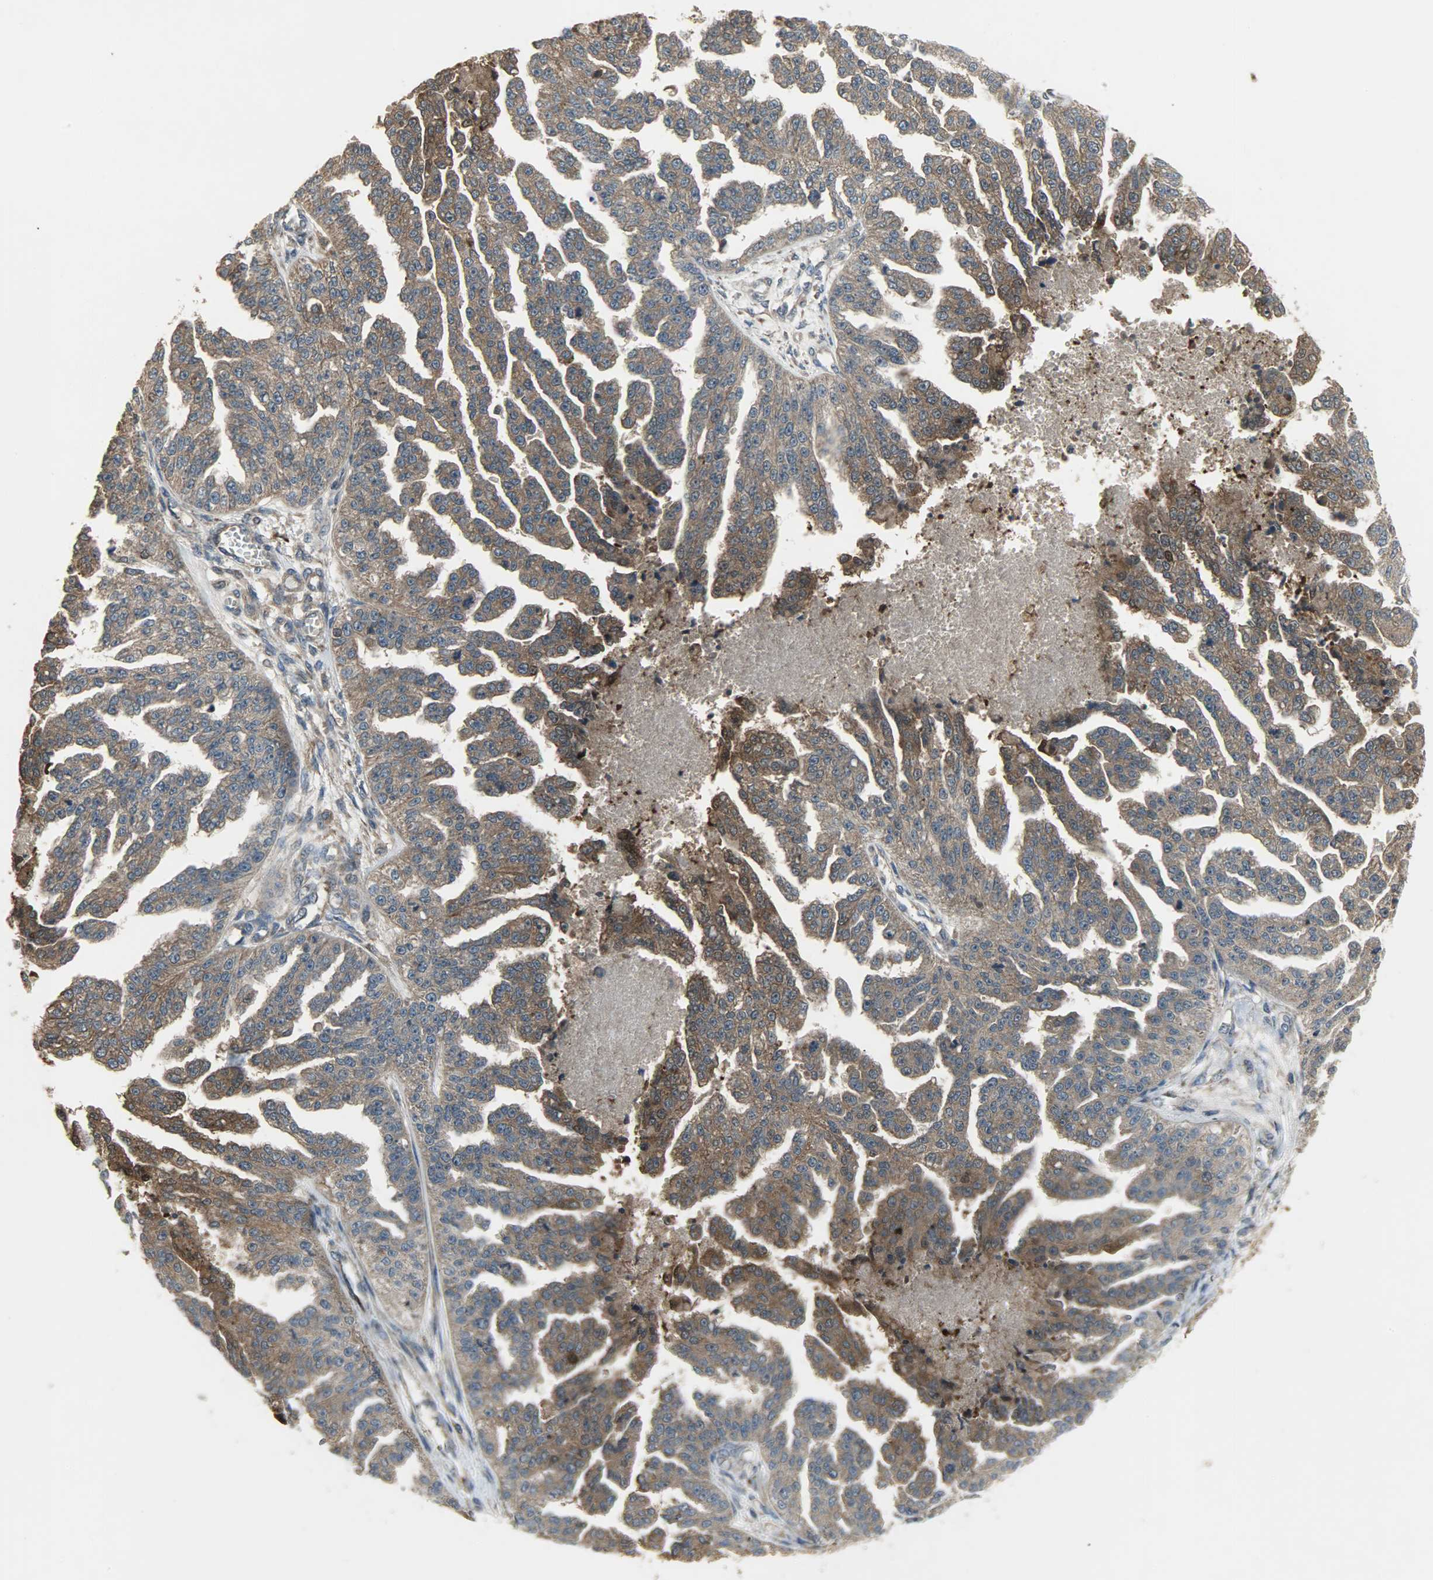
{"staining": {"intensity": "strong", "quantity": ">75%", "location": "cytoplasmic/membranous"}, "tissue": "ovarian cancer", "cell_type": "Tumor cells", "image_type": "cancer", "snomed": [{"axis": "morphology", "description": "Cystadenocarcinoma, serous, NOS"}, {"axis": "topography", "description": "Ovary"}], "caption": "Protein expression analysis of ovarian cancer (serous cystadenocarcinoma) exhibits strong cytoplasmic/membranous expression in approximately >75% of tumor cells.", "gene": "AMT", "patient": {"sex": "female", "age": 58}}